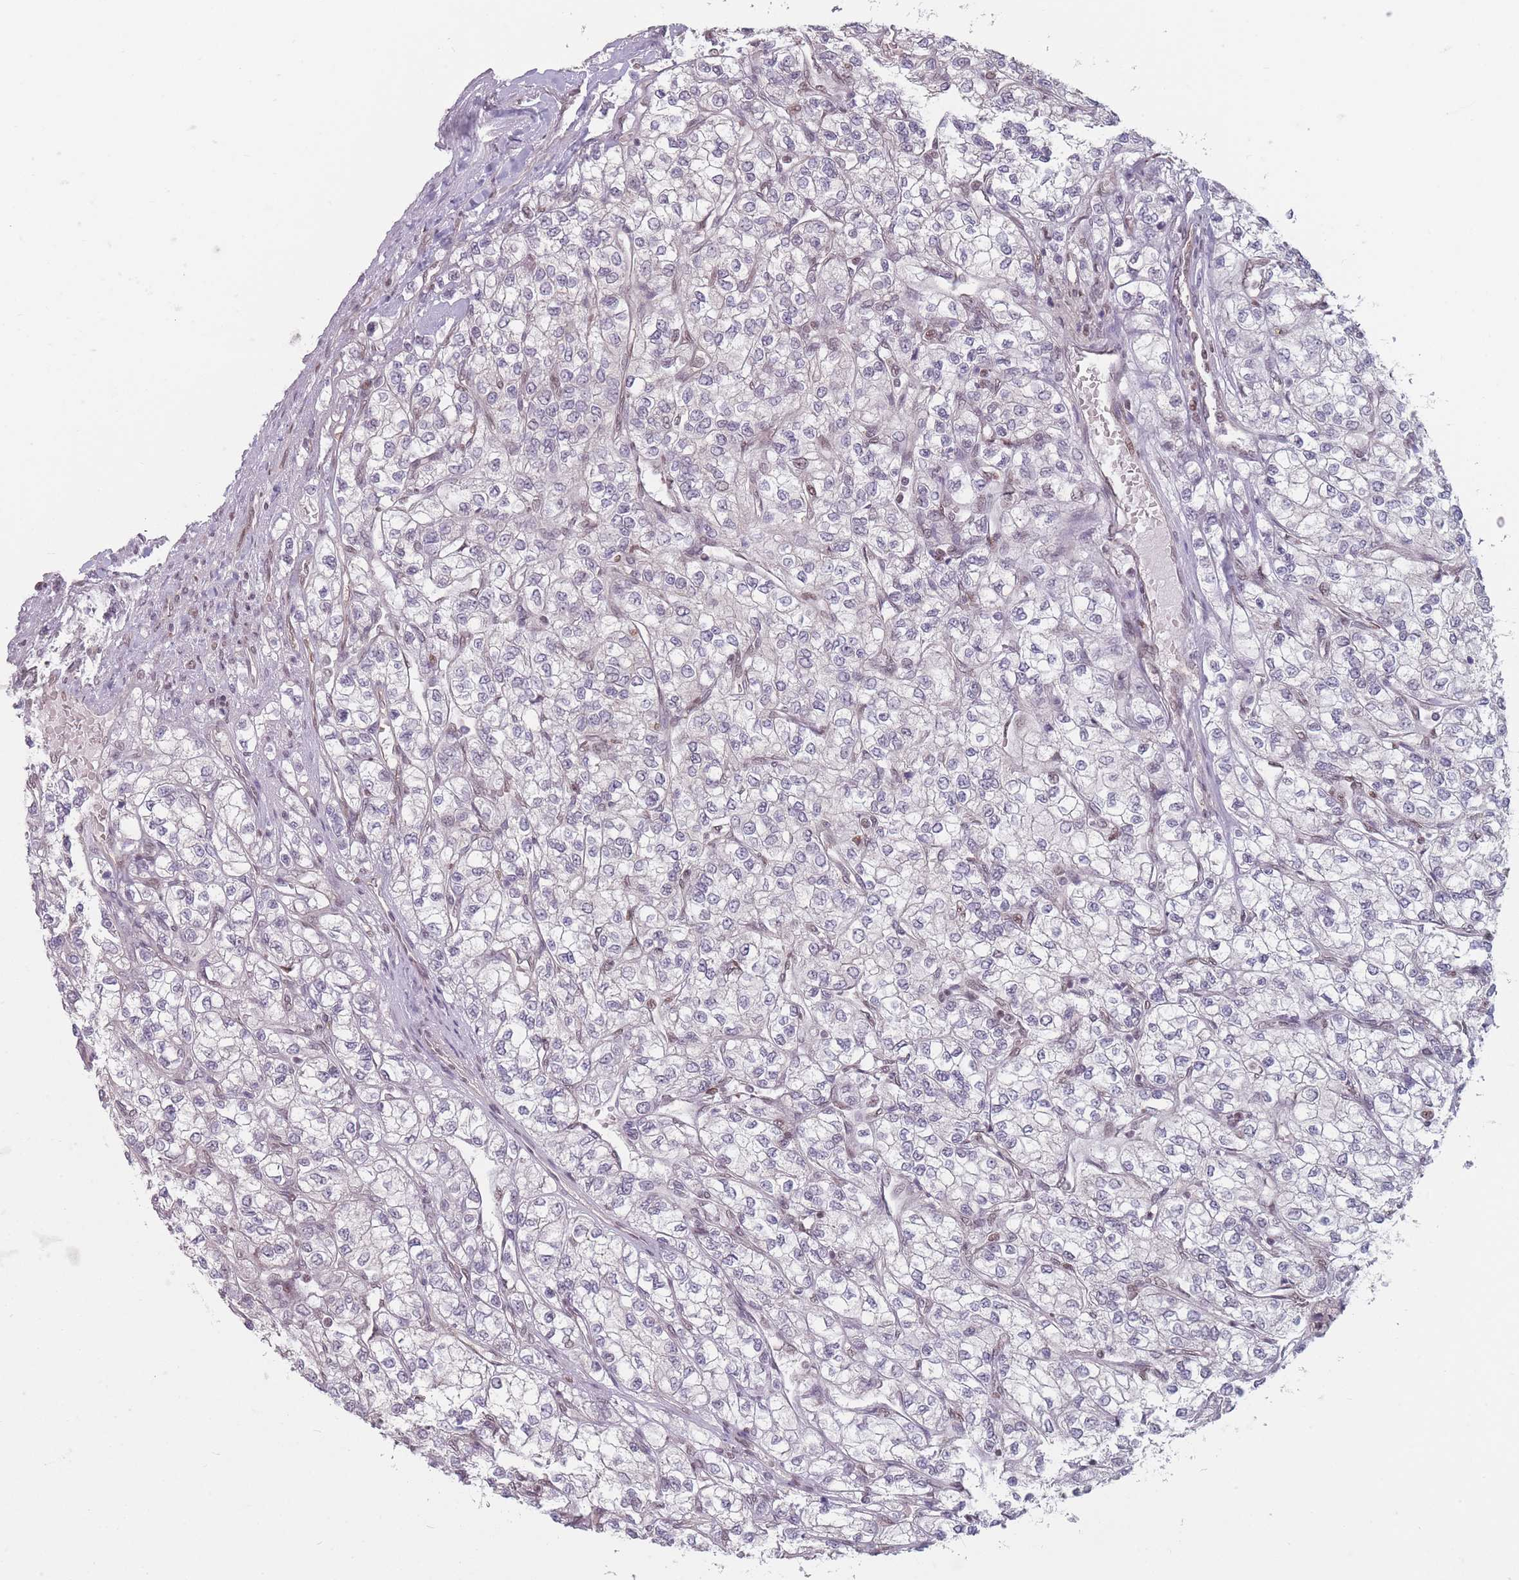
{"staining": {"intensity": "negative", "quantity": "none", "location": "none"}, "tissue": "renal cancer", "cell_type": "Tumor cells", "image_type": "cancer", "snomed": [{"axis": "morphology", "description": "Adenocarcinoma, NOS"}, {"axis": "topography", "description": "Kidney"}], "caption": "Renal cancer stained for a protein using immunohistochemistry demonstrates no staining tumor cells.", "gene": "SH3BGRL2", "patient": {"sex": "male", "age": 80}}